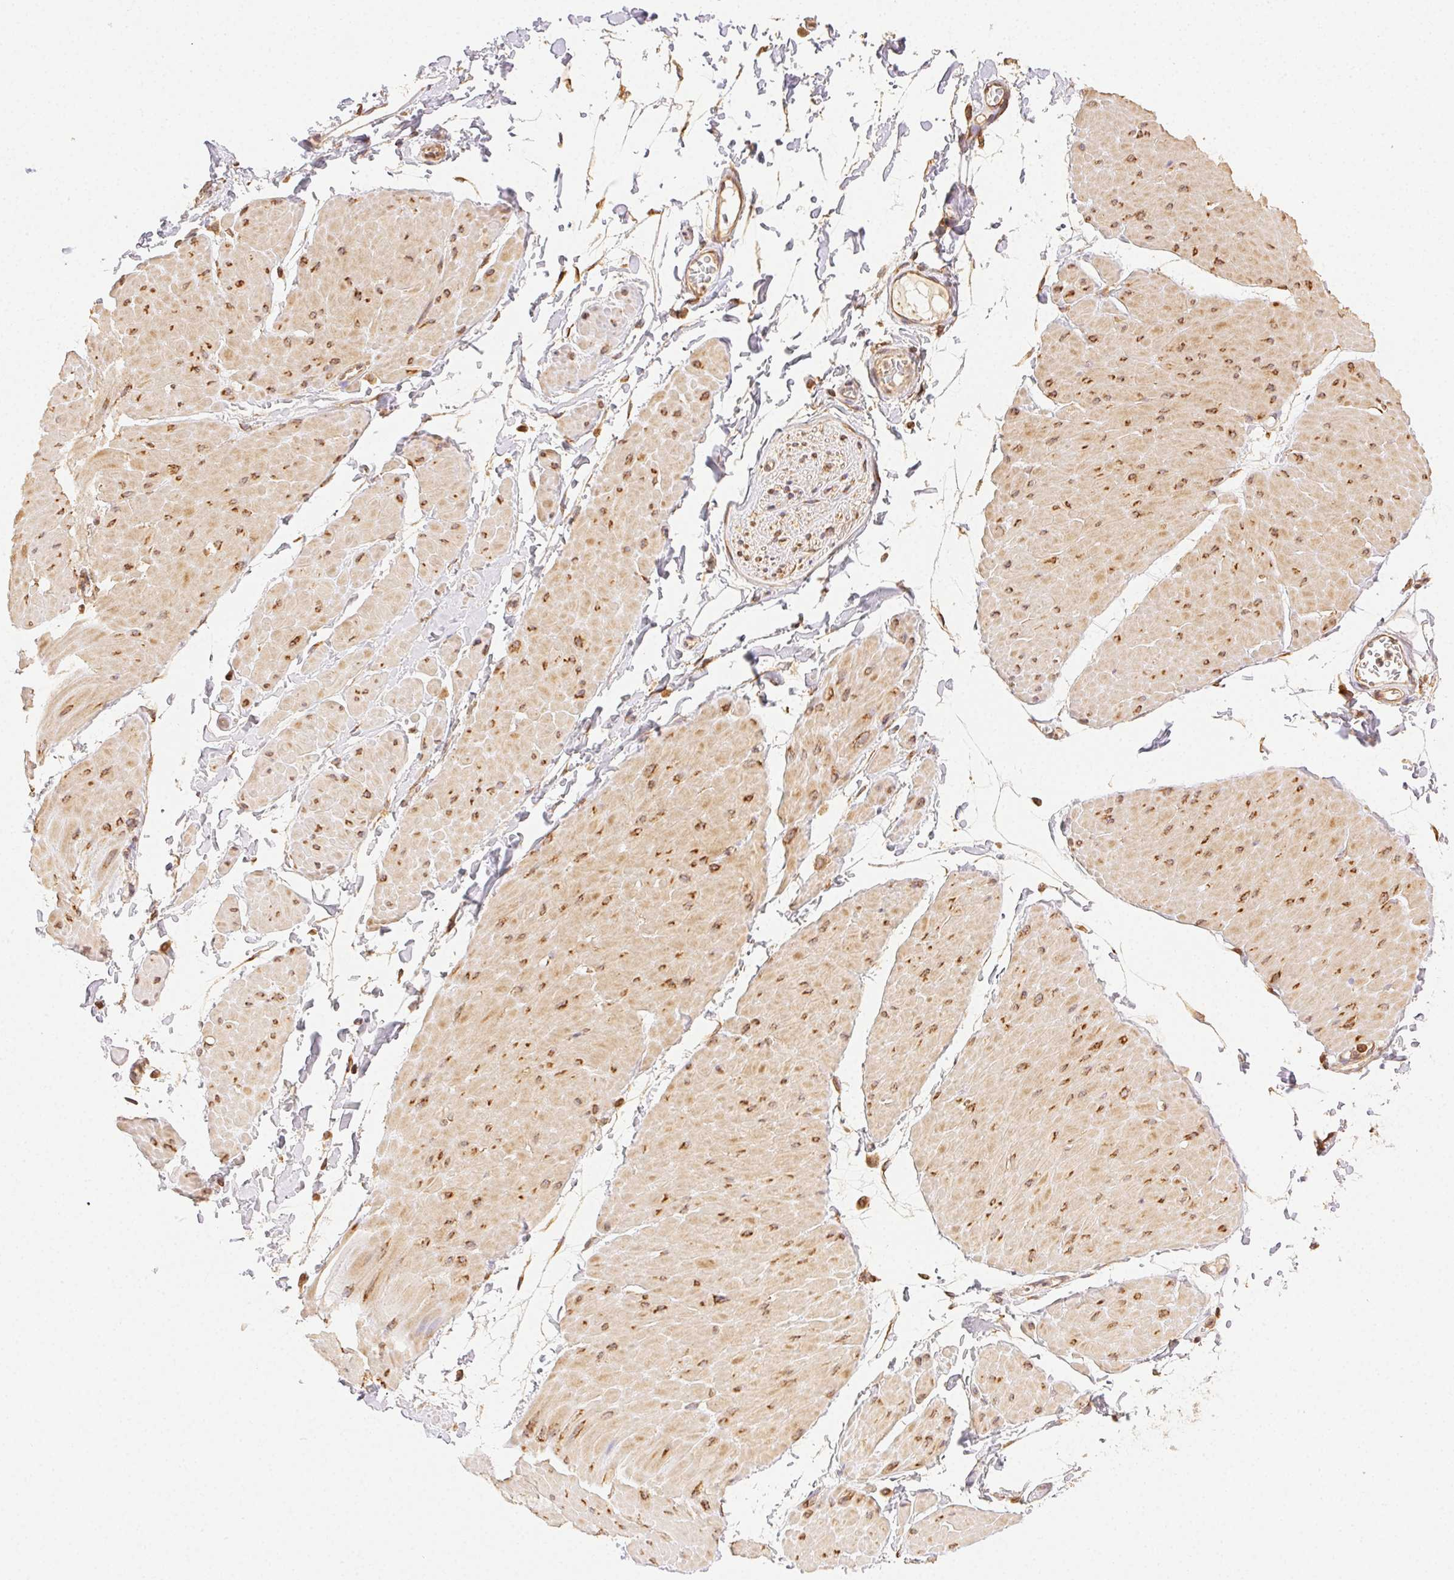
{"staining": {"intensity": "negative", "quantity": "none", "location": "none"}, "tissue": "adipose tissue", "cell_type": "Adipocytes", "image_type": "normal", "snomed": [{"axis": "morphology", "description": "Normal tissue, NOS"}, {"axis": "topography", "description": "Smooth muscle"}, {"axis": "topography", "description": "Peripheral nerve tissue"}], "caption": "Immunohistochemistry of normal human adipose tissue demonstrates no expression in adipocytes. Brightfield microscopy of IHC stained with DAB (3,3'-diaminobenzidine) (brown) and hematoxylin (blue), captured at high magnification.", "gene": "ENTREP1", "patient": {"sex": "male", "age": 58}}